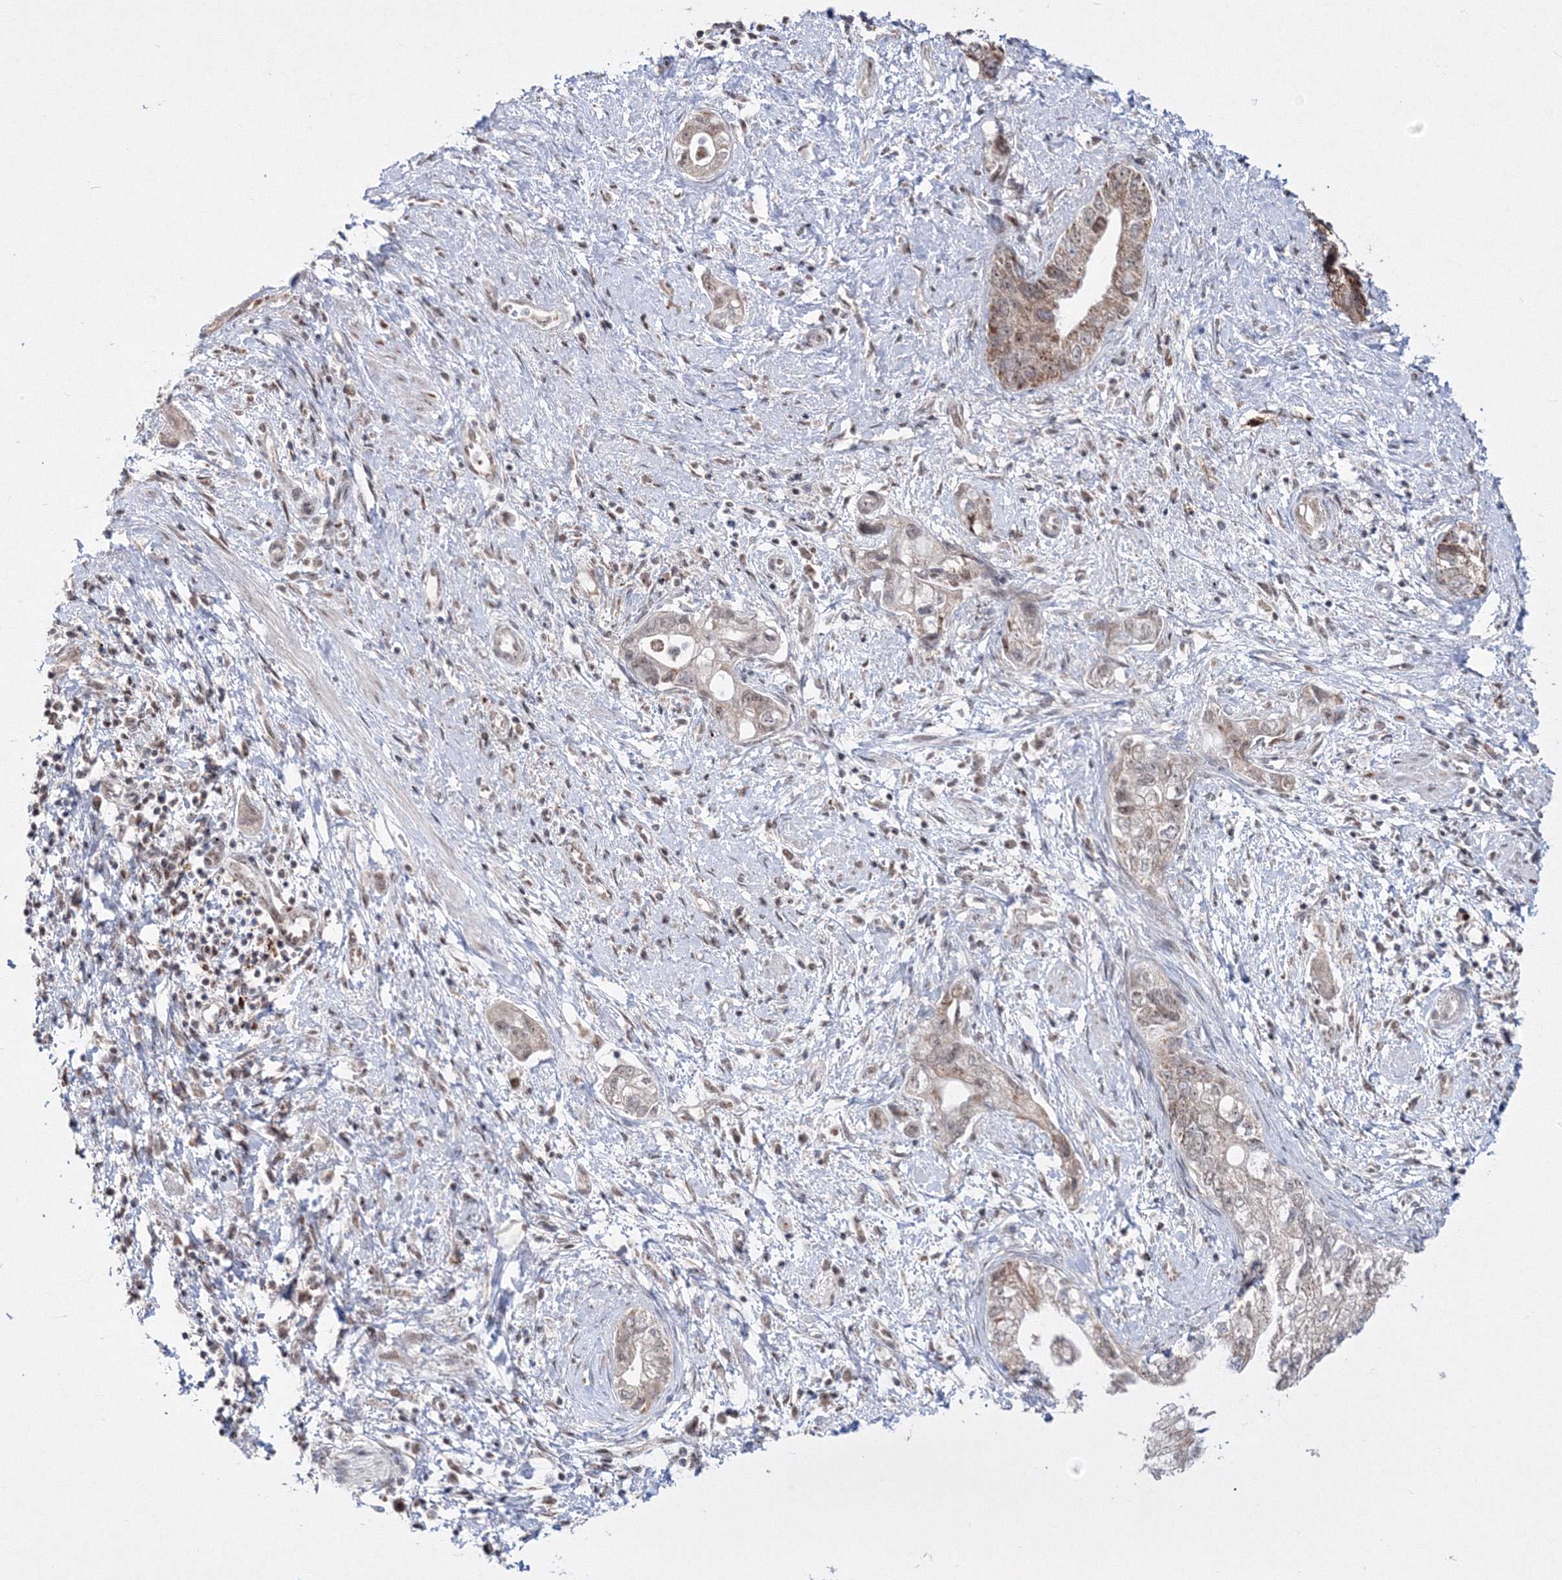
{"staining": {"intensity": "weak", "quantity": "25%-75%", "location": "cytoplasmic/membranous,nuclear"}, "tissue": "pancreatic cancer", "cell_type": "Tumor cells", "image_type": "cancer", "snomed": [{"axis": "morphology", "description": "Adenocarcinoma, NOS"}, {"axis": "topography", "description": "Pancreas"}], "caption": "Weak cytoplasmic/membranous and nuclear protein positivity is identified in approximately 25%-75% of tumor cells in adenocarcinoma (pancreatic).", "gene": "GRSF1", "patient": {"sex": "female", "age": 73}}